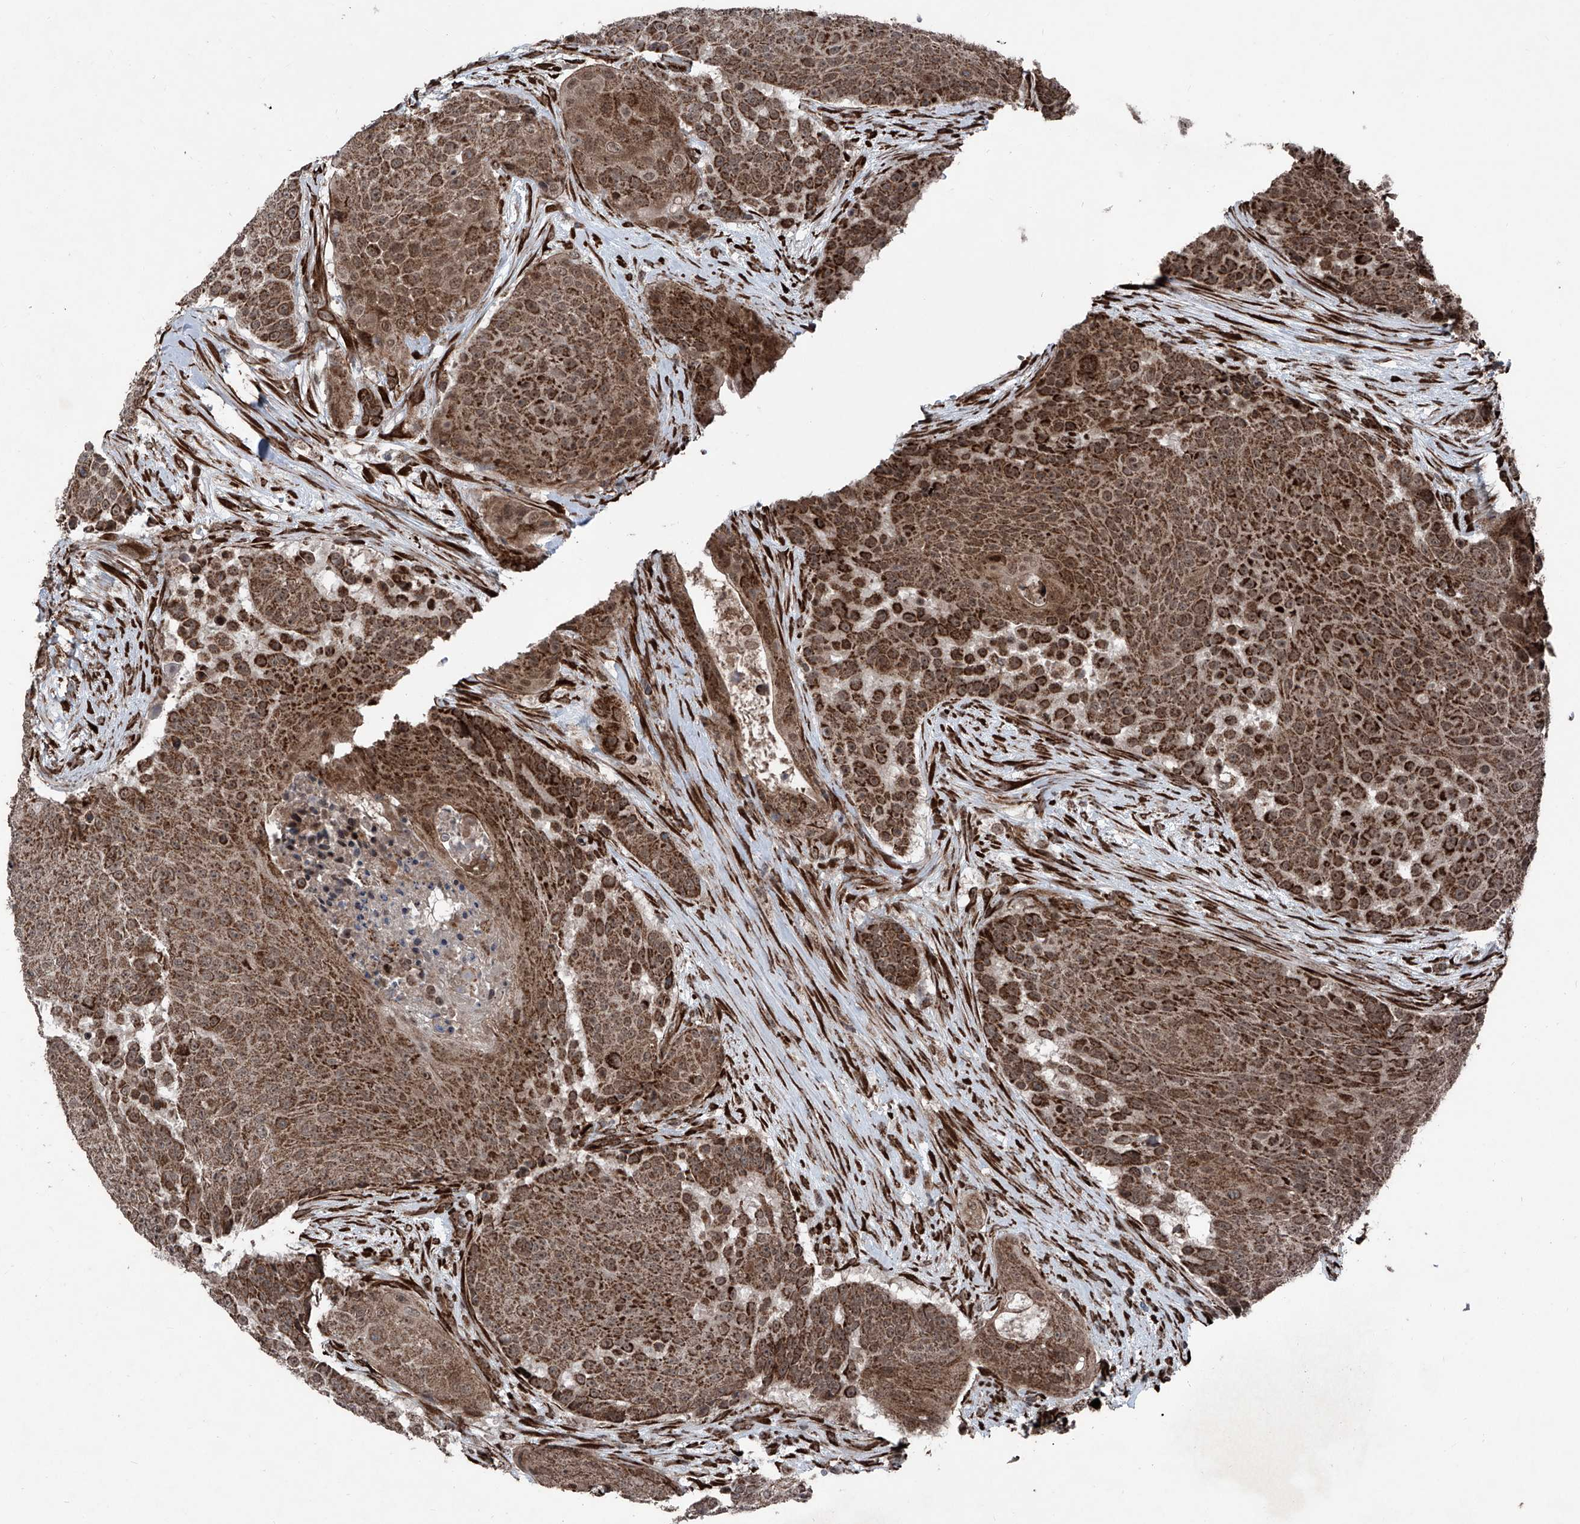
{"staining": {"intensity": "strong", "quantity": ">75%", "location": "cytoplasmic/membranous"}, "tissue": "urothelial cancer", "cell_type": "Tumor cells", "image_type": "cancer", "snomed": [{"axis": "morphology", "description": "Urothelial carcinoma, High grade"}, {"axis": "topography", "description": "Urinary bladder"}], "caption": "Immunohistochemical staining of urothelial carcinoma (high-grade) displays high levels of strong cytoplasmic/membranous protein staining in approximately >75% of tumor cells.", "gene": "COA7", "patient": {"sex": "female", "age": 63}}